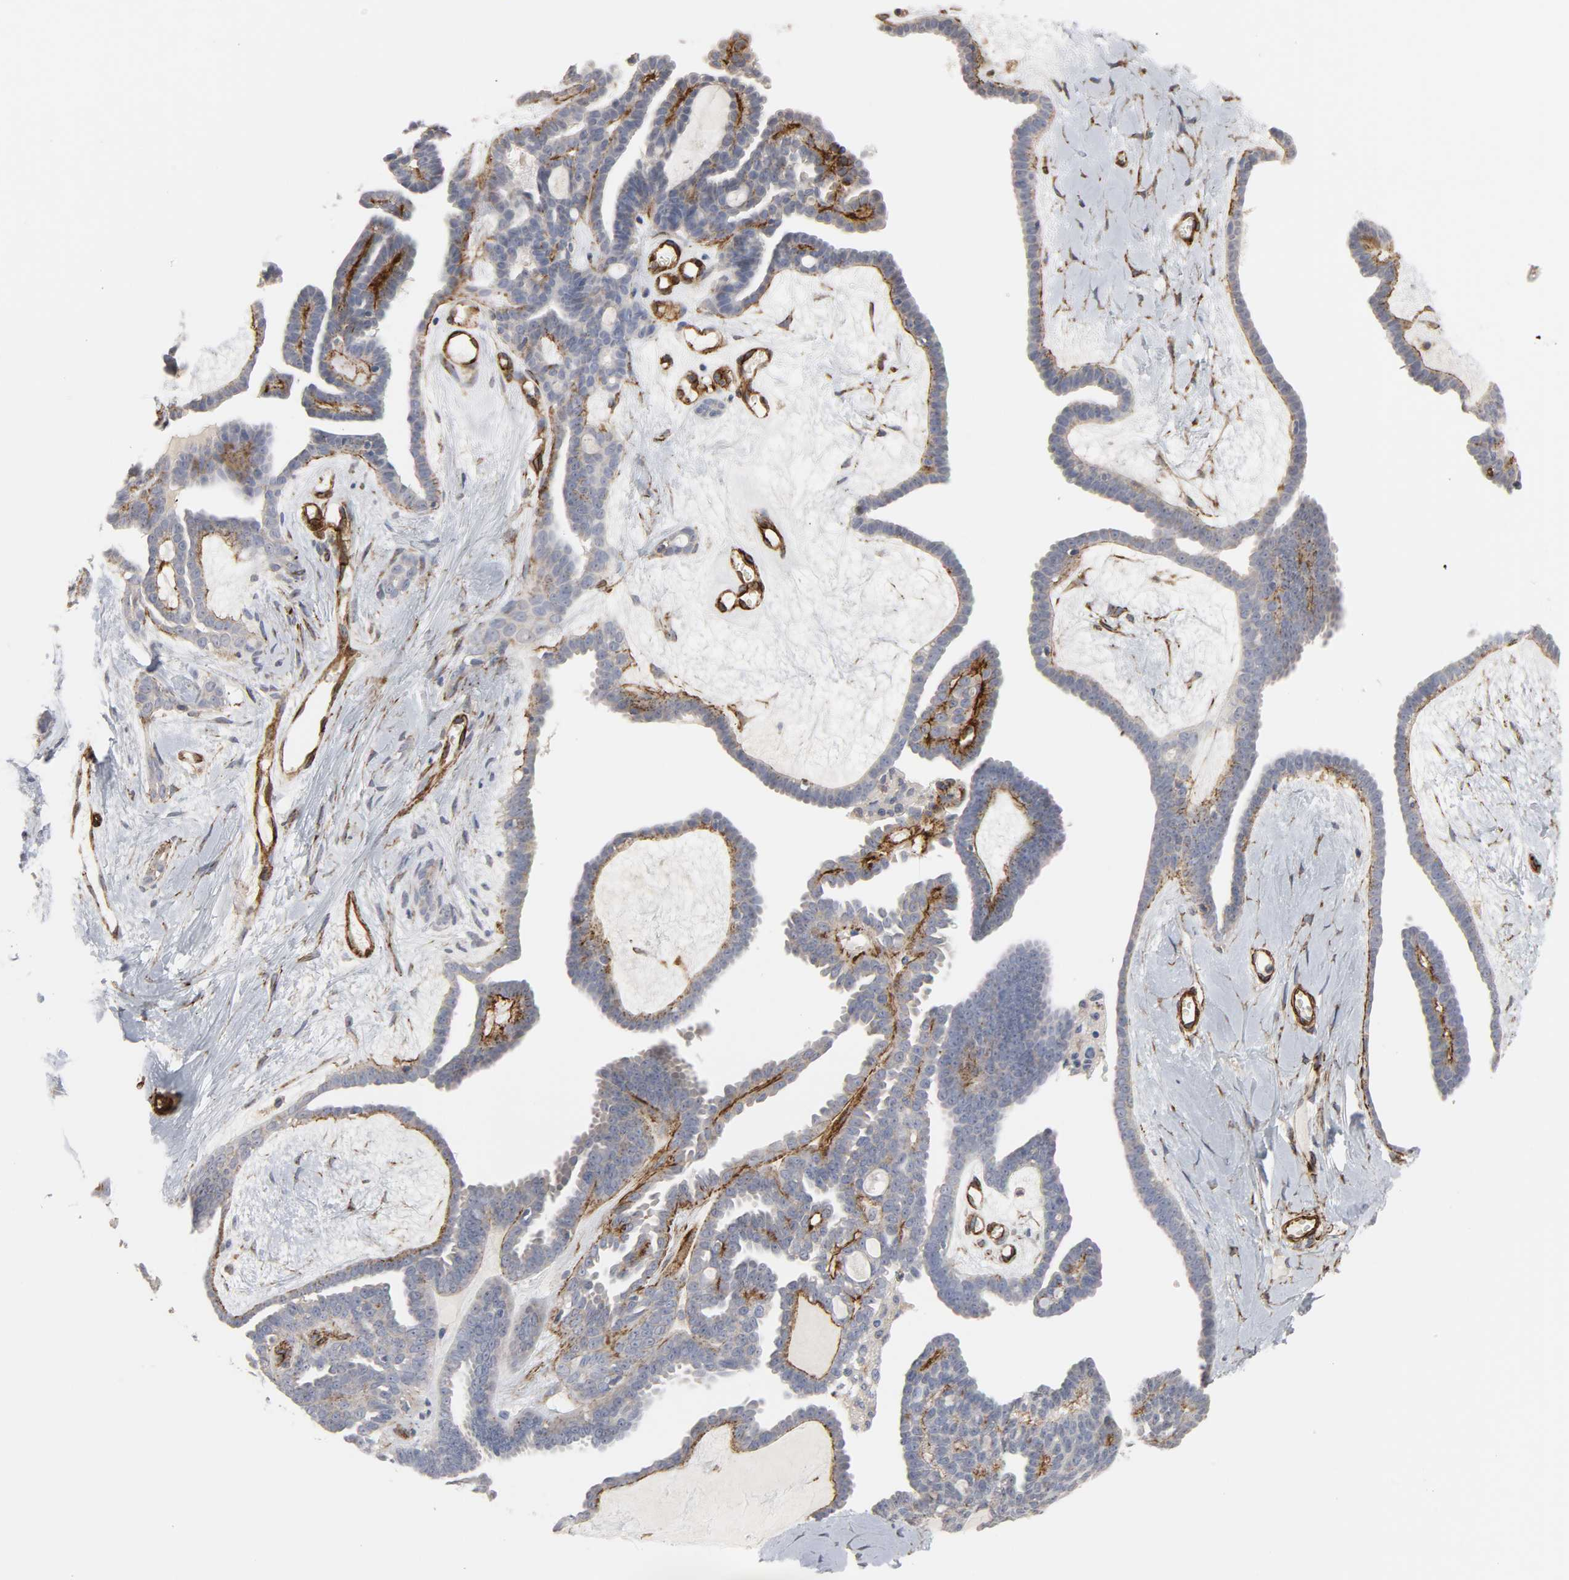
{"staining": {"intensity": "moderate", "quantity": "25%-75%", "location": "cytoplasmic/membranous"}, "tissue": "ovarian cancer", "cell_type": "Tumor cells", "image_type": "cancer", "snomed": [{"axis": "morphology", "description": "Cystadenocarcinoma, serous, NOS"}, {"axis": "topography", "description": "Ovary"}], "caption": "This is a micrograph of immunohistochemistry (IHC) staining of ovarian serous cystadenocarcinoma, which shows moderate staining in the cytoplasmic/membranous of tumor cells.", "gene": "GNG2", "patient": {"sex": "female", "age": 71}}